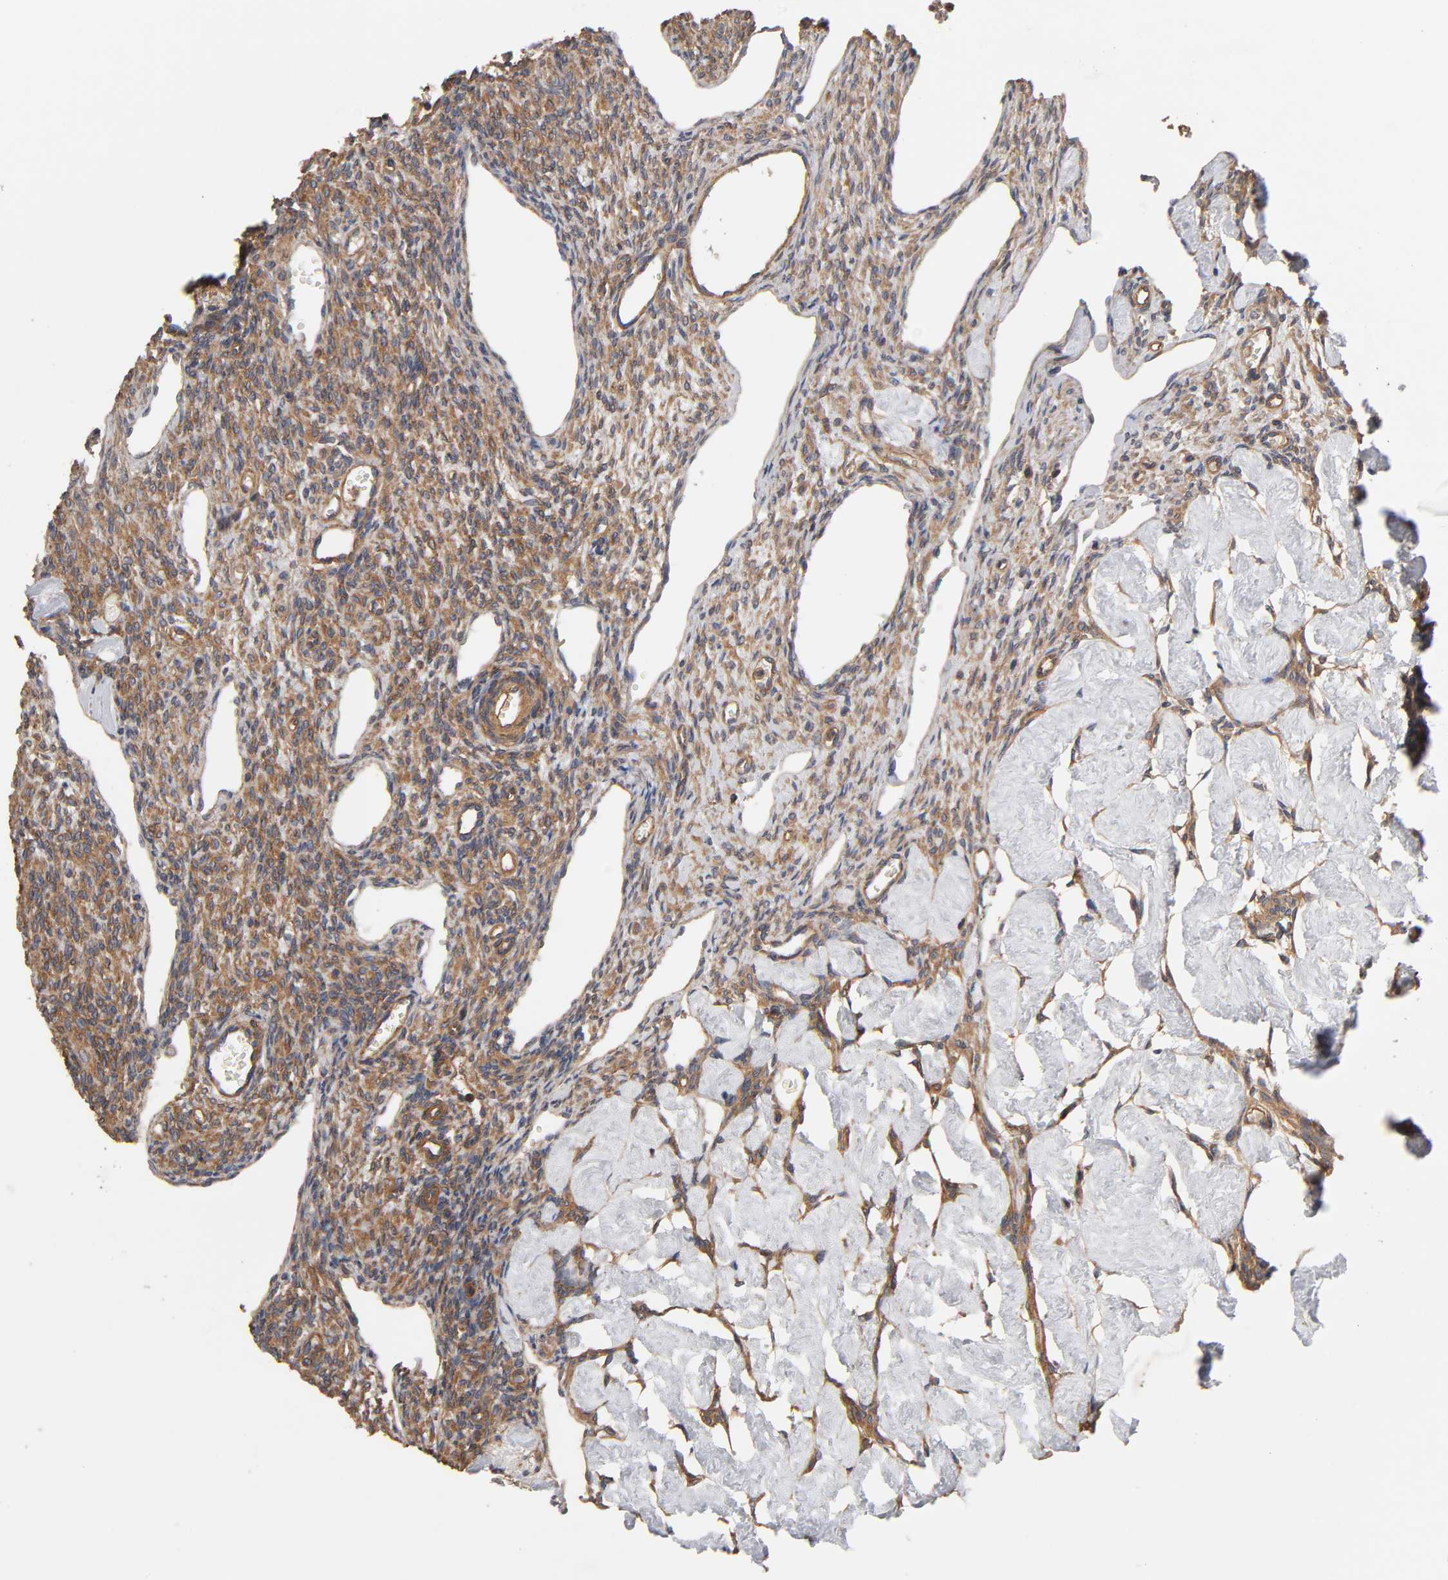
{"staining": {"intensity": "moderate", "quantity": ">75%", "location": "cytoplasmic/membranous"}, "tissue": "ovary", "cell_type": "Follicle cells", "image_type": "normal", "snomed": [{"axis": "morphology", "description": "Normal tissue, NOS"}, {"axis": "topography", "description": "Ovary"}], "caption": "Moderate cytoplasmic/membranous protein expression is identified in about >75% of follicle cells in ovary.", "gene": "LAMTOR2", "patient": {"sex": "female", "age": 33}}